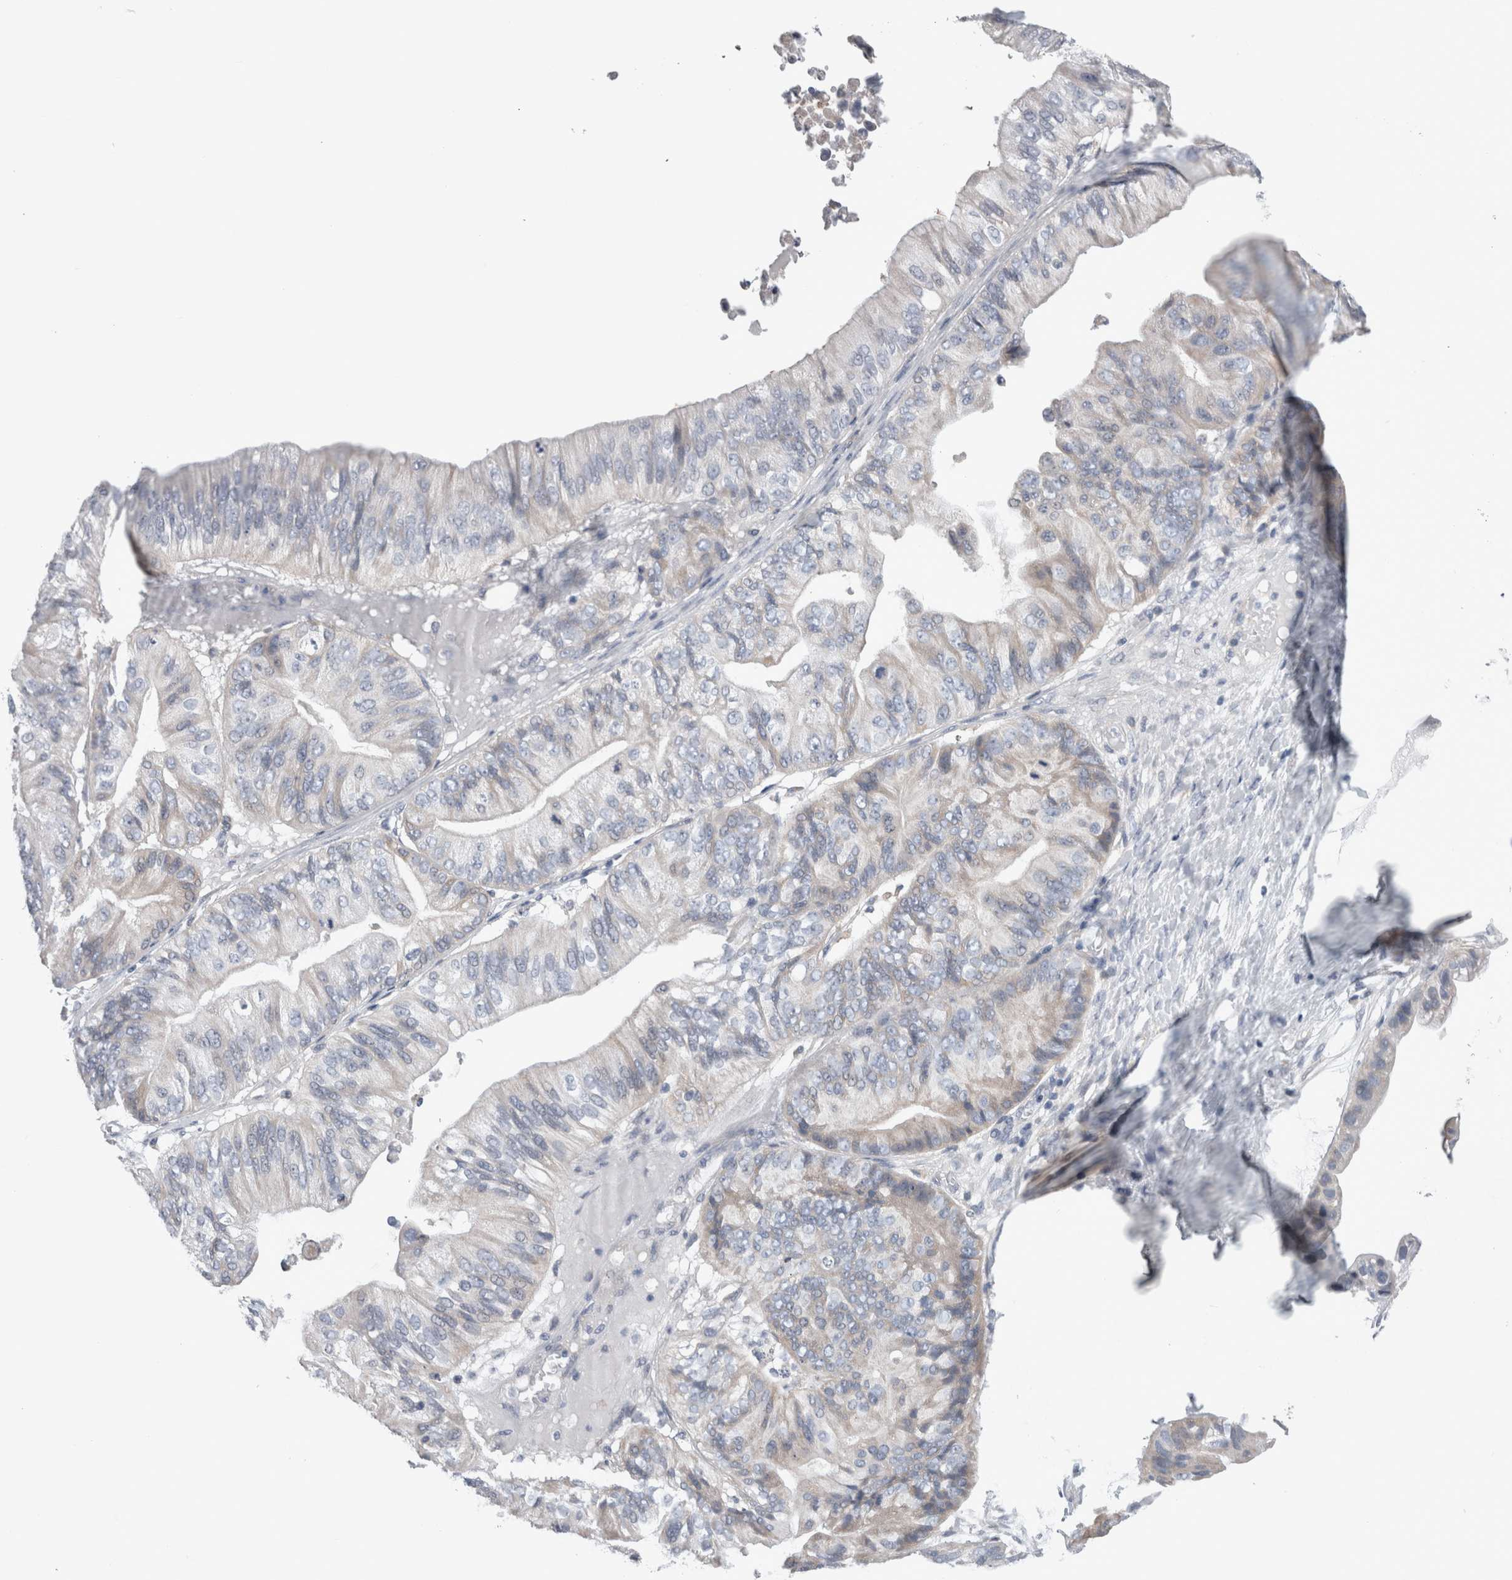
{"staining": {"intensity": "weak", "quantity": "<25%", "location": "cytoplasmic/membranous"}, "tissue": "ovarian cancer", "cell_type": "Tumor cells", "image_type": "cancer", "snomed": [{"axis": "morphology", "description": "Cystadenocarcinoma, mucinous, NOS"}, {"axis": "topography", "description": "Ovary"}], "caption": "DAB immunohistochemical staining of mucinous cystadenocarcinoma (ovarian) displays no significant expression in tumor cells.", "gene": "GDAP1", "patient": {"sex": "female", "age": 61}}